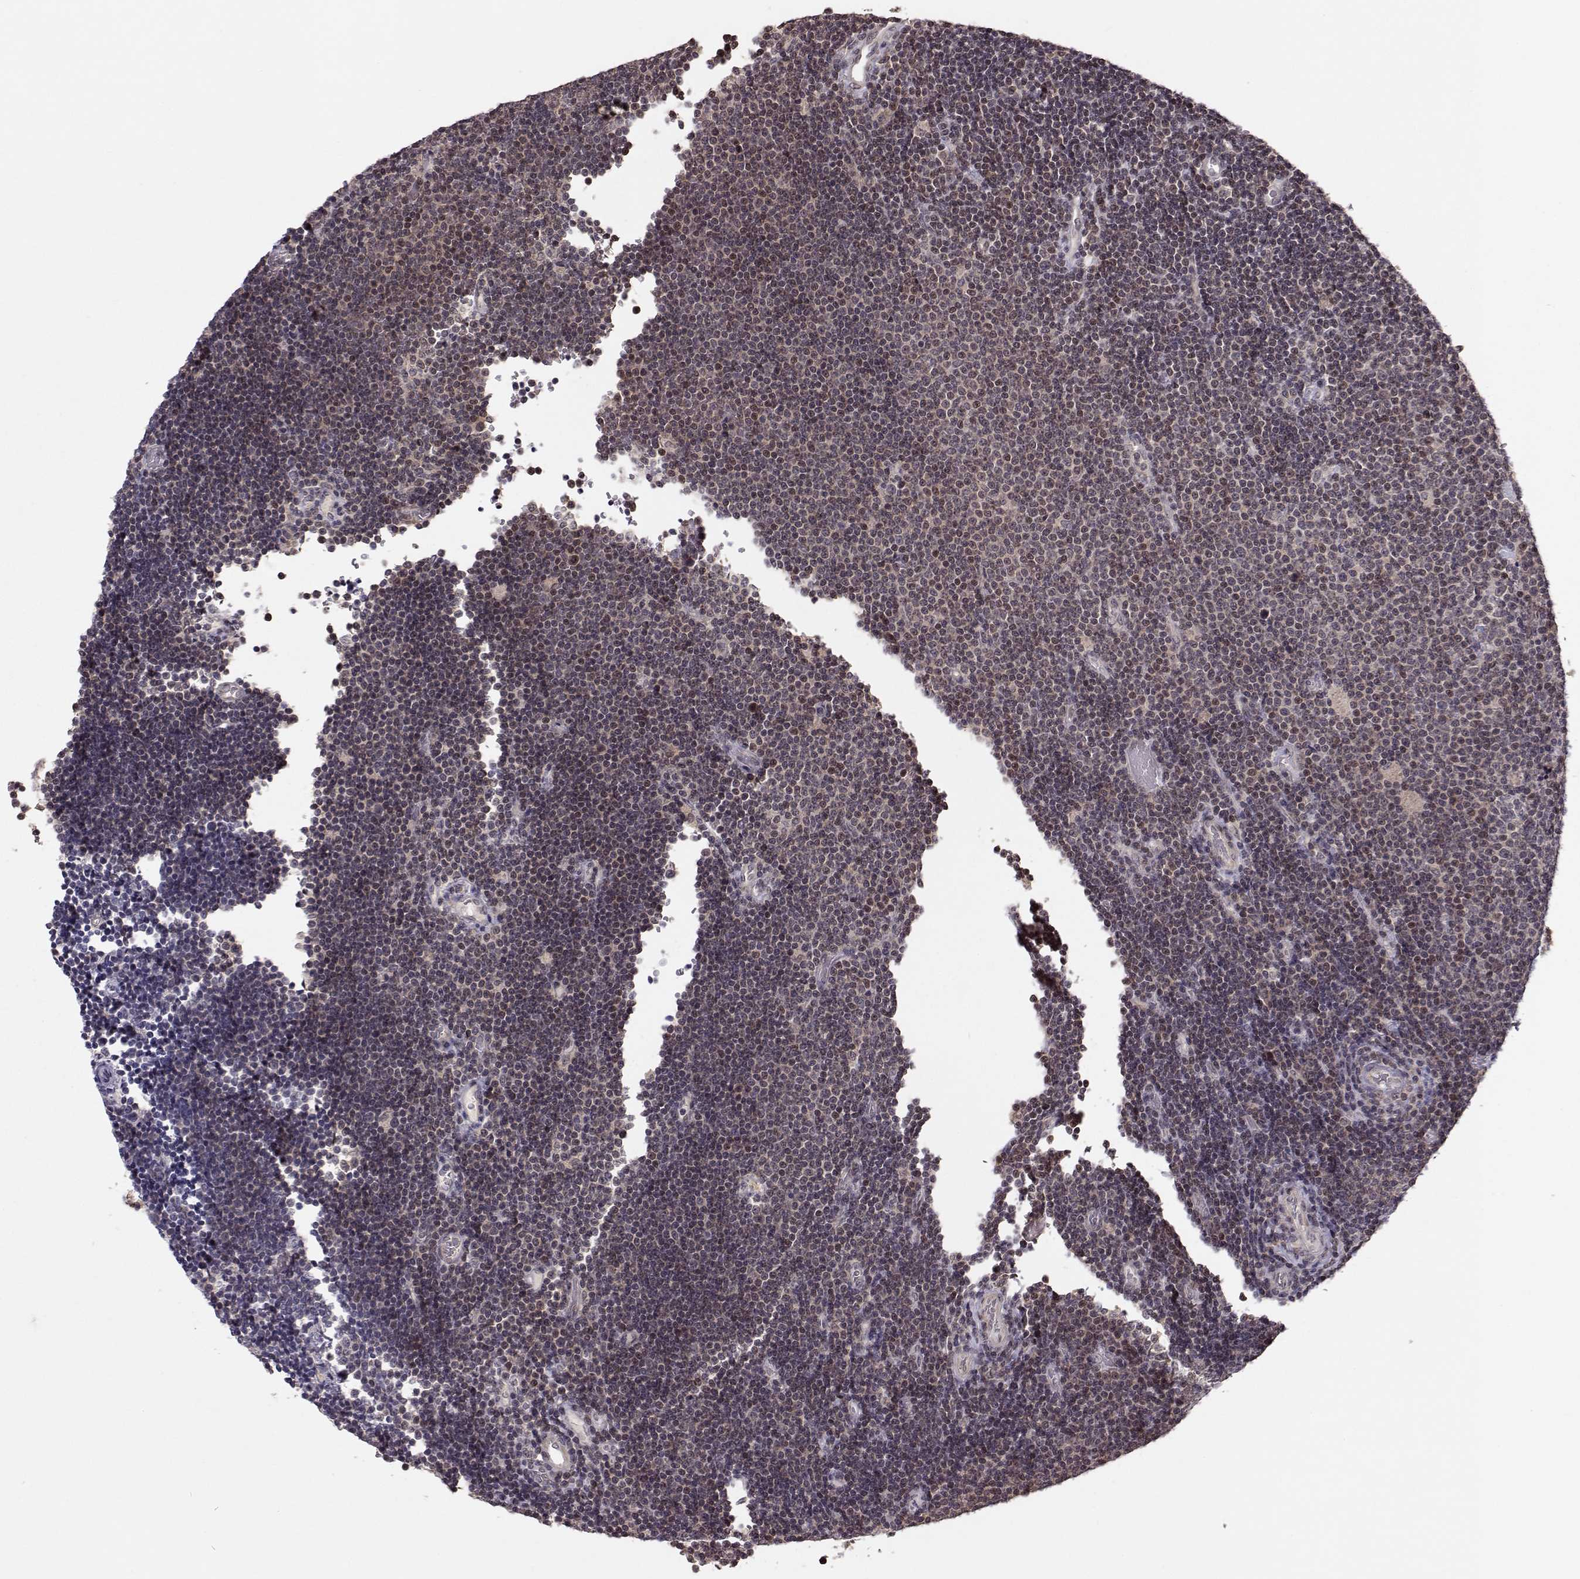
{"staining": {"intensity": "weak", "quantity": ">75%", "location": "cytoplasmic/membranous"}, "tissue": "lymphoma", "cell_type": "Tumor cells", "image_type": "cancer", "snomed": [{"axis": "morphology", "description": "Malignant lymphoma, non-Hodgkin's type, Low grade"}, {"axis": "topography", "description": "Brain"}], "caption": "Weak cytoplasmic/membranous staining is seen in approximately >75% of tumor cells in lymphoma.", "gene": "PLEKHG3", "patient": {"sex": "female", "age": 66}}